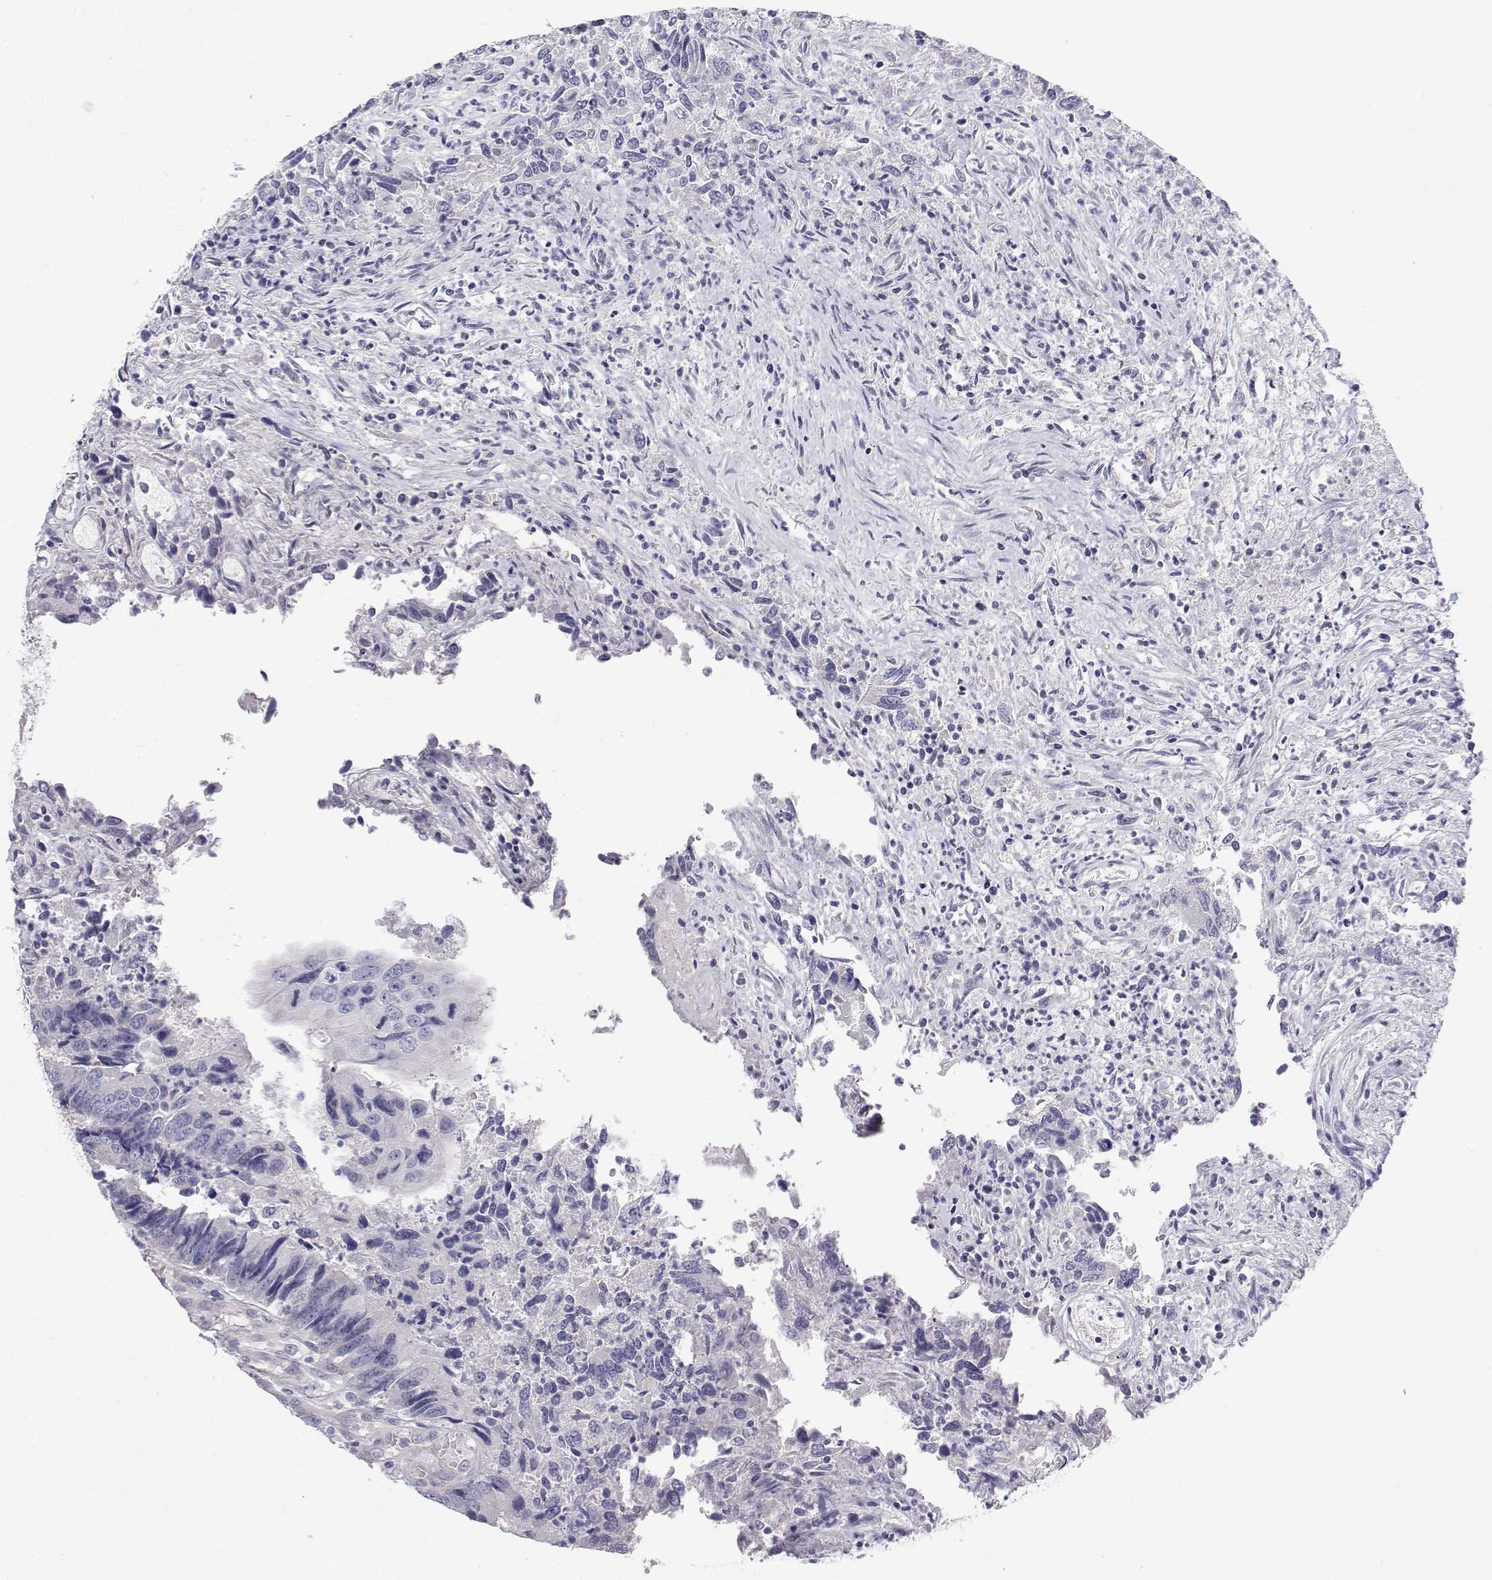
{"staining": {"intensity": "negative", "quantity": "none", "location": "none"}, "tissue": "colorectal cancer", "cell_type": "Tumor cells", "image_type": "cancer", "snomed": [{"axis": "morphology", "description": "Adenocarcinoma, NOS"}, {"axis": "topography", "description": "Colon"}], "caption": "Immunohistochemistry photomicrograph of neoplastic tissue: human colorectal cancer stained with DAB (3,3'-diaminobenzidine) displays no significant protein expression in tumor cells.", "gene": "ANKRD65", "patient": {"sex": "female", "age": 67}}